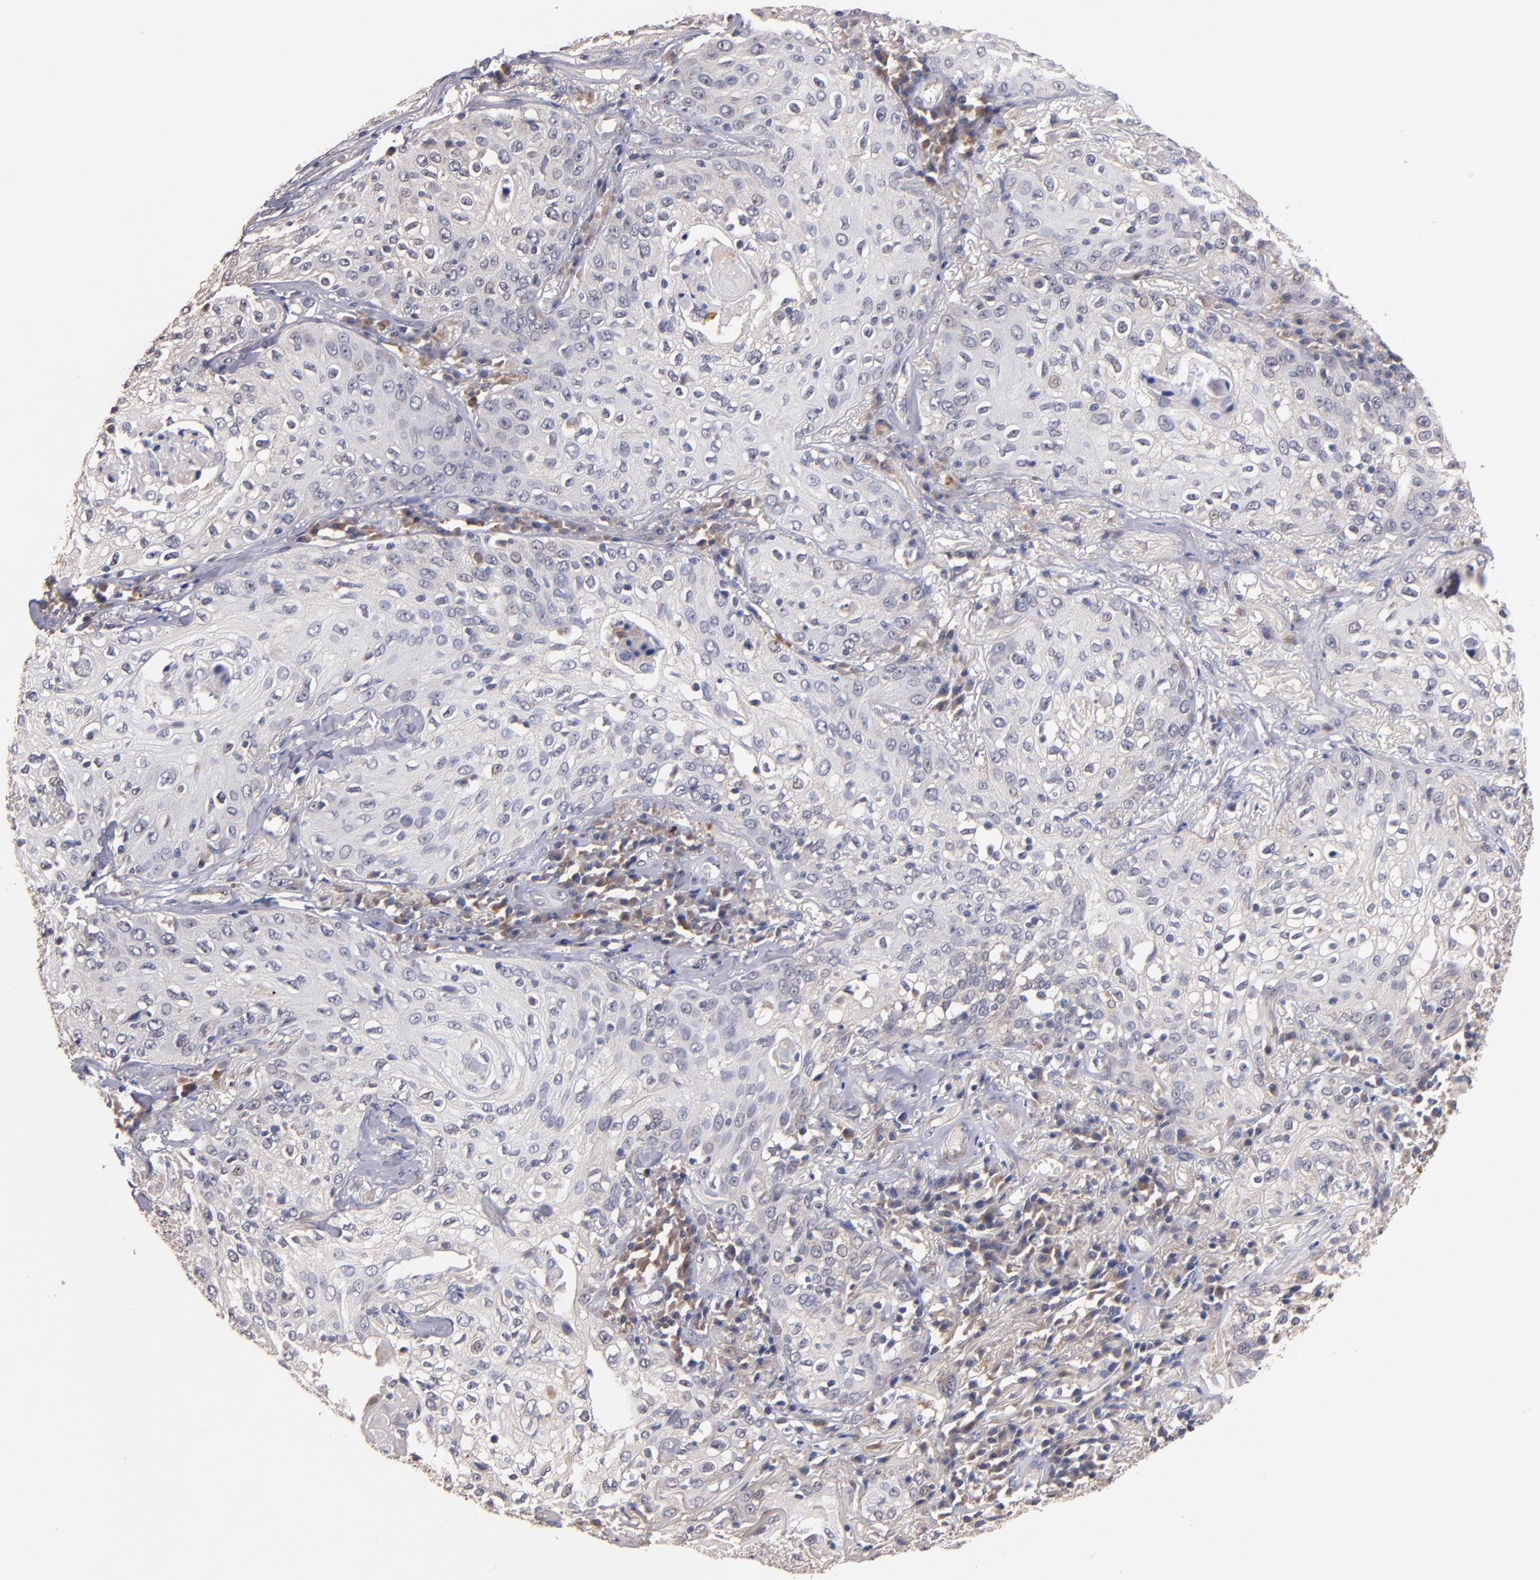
{"staining": {"intensity": "negative", "quantity": "none", "location": "none"}, "tissue": "skin cancer", "cell_type": "Tumor cells", "image_type": "cancer", "snomed": [{"axis": "morphology", "description": "Squamous cell carcinoma, NOS"}, {"axis": "topography", "description": "Skin"}], "caption": "High power microscopy photomicrograph of an IHC image of skin cancer, revealing no significant staining in tumor cells. (DAB (3,3'-diaminobenzidine) immunohistochemistry (IHC), high magnification).", "gene": "DIABLO", "patient": {"sex": "male", "age": 65}}